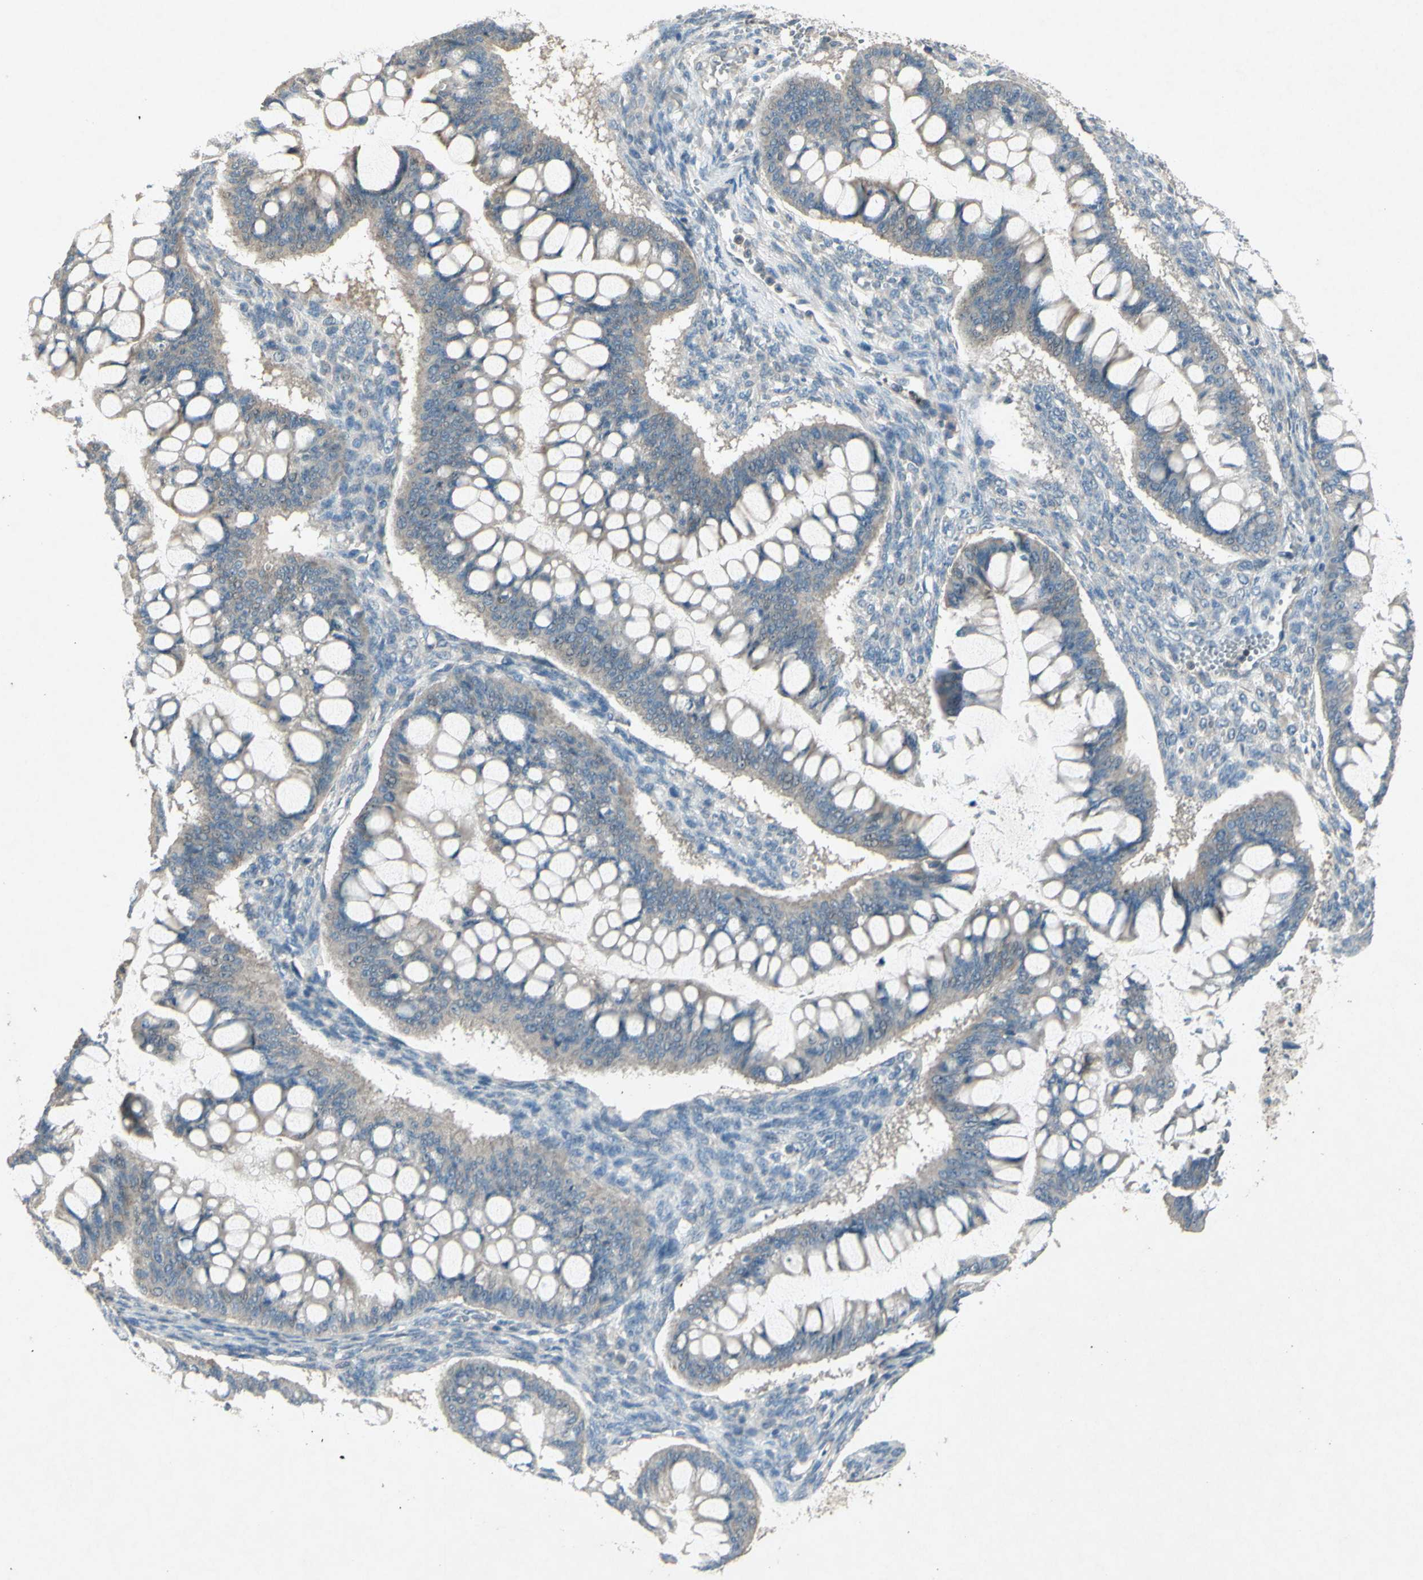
{"staining": {"intensity": "weak", "quantity": ">75%", "location": "cytoplasmic/membranous"}, "tissue": "ovarian cancer", "cell_type": "Tumor cells", "image_type": "cancer", "snomed": [{"axis": "morphology", "description": "Cystadenocarcinoma, mucinous, NOS"}, {"axis": "topography", "description": "Ovary"}], "caption": "Ovarian cancer stained with immunohistochemistry exhibits weak cytoplasmic/membranous staining in approximately >75% of tumor cells. (DAB IHC, brown staining for protein, blue staining for nuclei).", "gene": "TIMM21", "patient": {"sex": "female", "age": 73}}